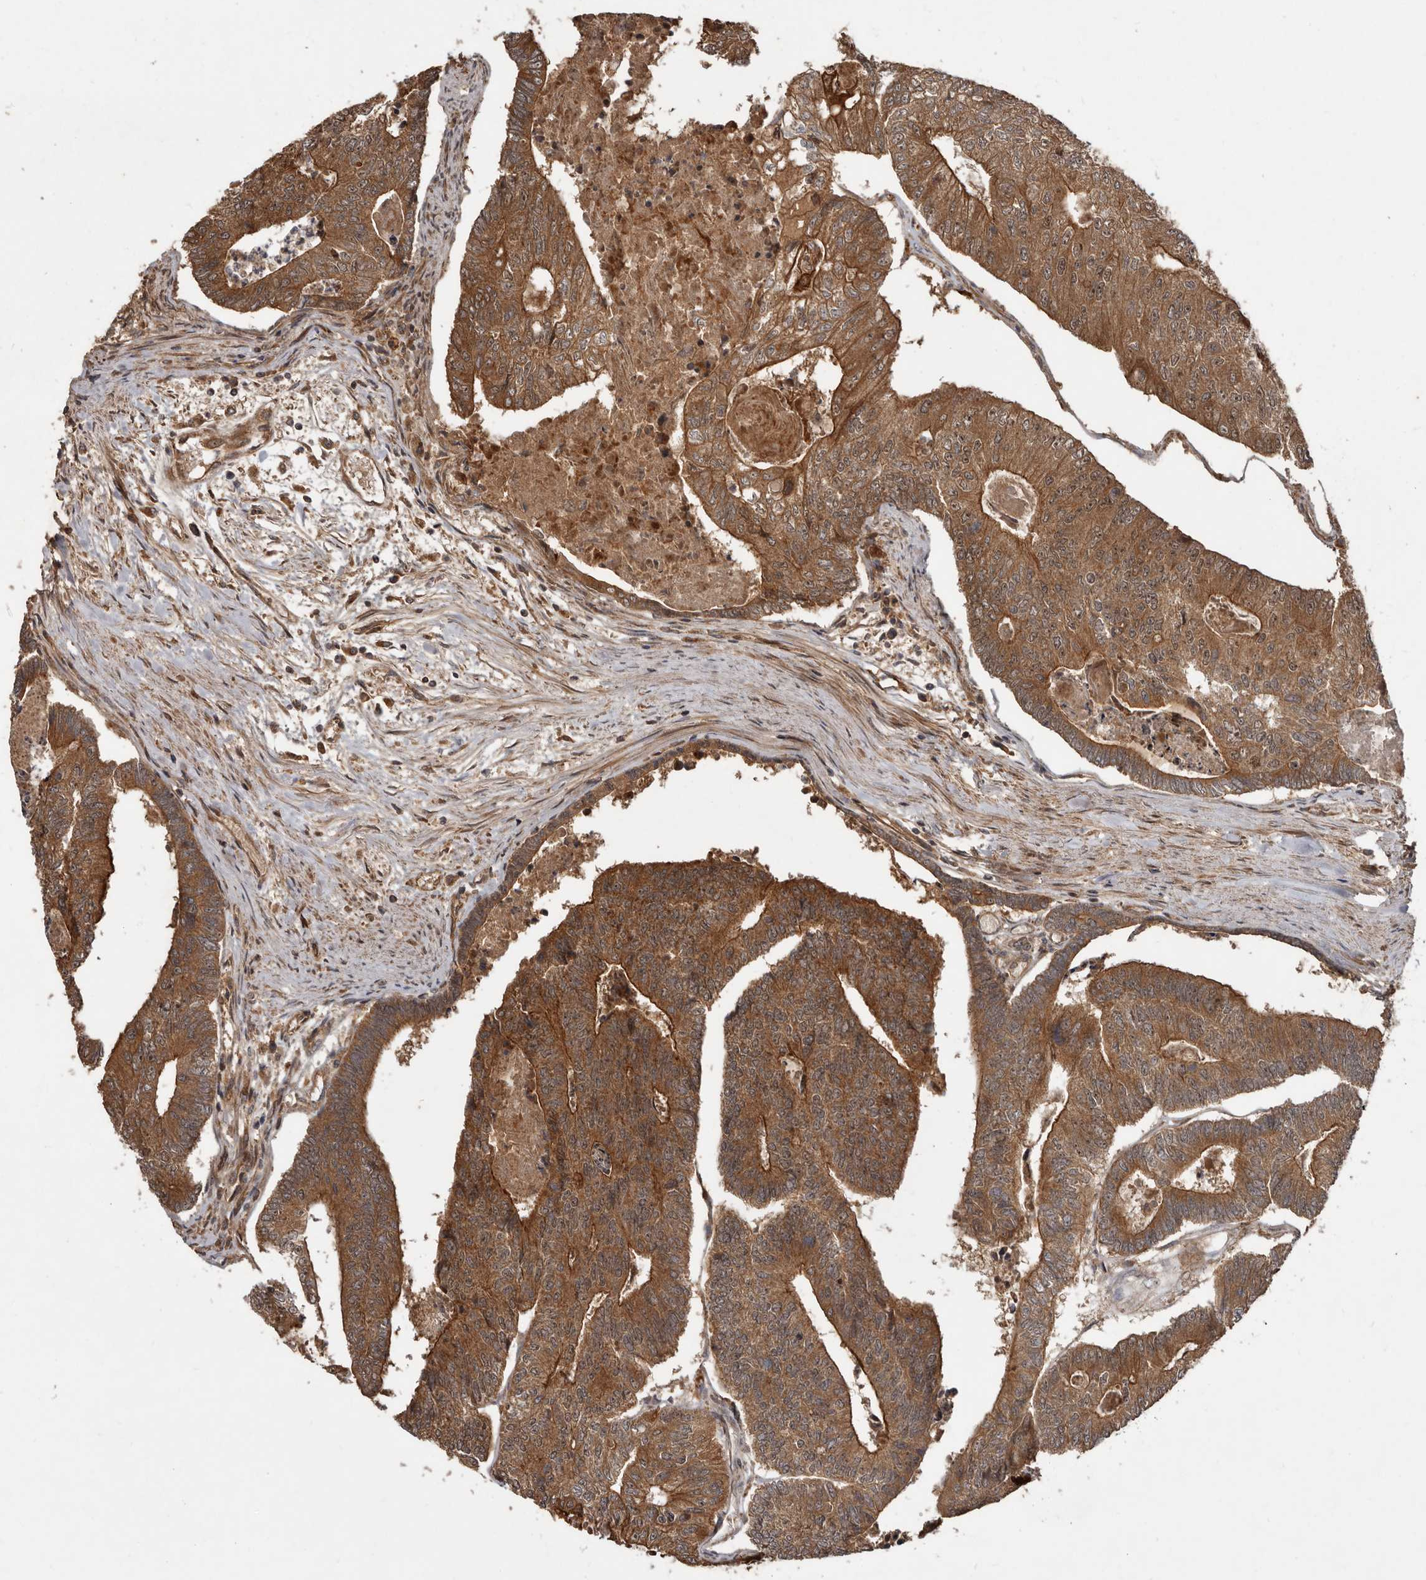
{"staining": {"intensity": "moderate", "quantity": ">75%", "location": "cytoplasmic/membranous"}, "tissue": "colorectal cancer", "cell_type": "Tumor cells", "image_type": "cancer", "snomed": [{"axis": "morphology", "description": "Adenocarcinoma, NOS"}, {"axis": "topography", "description": "Colon"}], "caption": "Moderate cytoplasmic/membranous positivity is identified in approximately >75% of tumor cells in colorectal cancer. (Brightfield microscopy of DAB IHC at high magnification).", "gene": "STK36", "patient": {"sex": "female", "age": 67}}